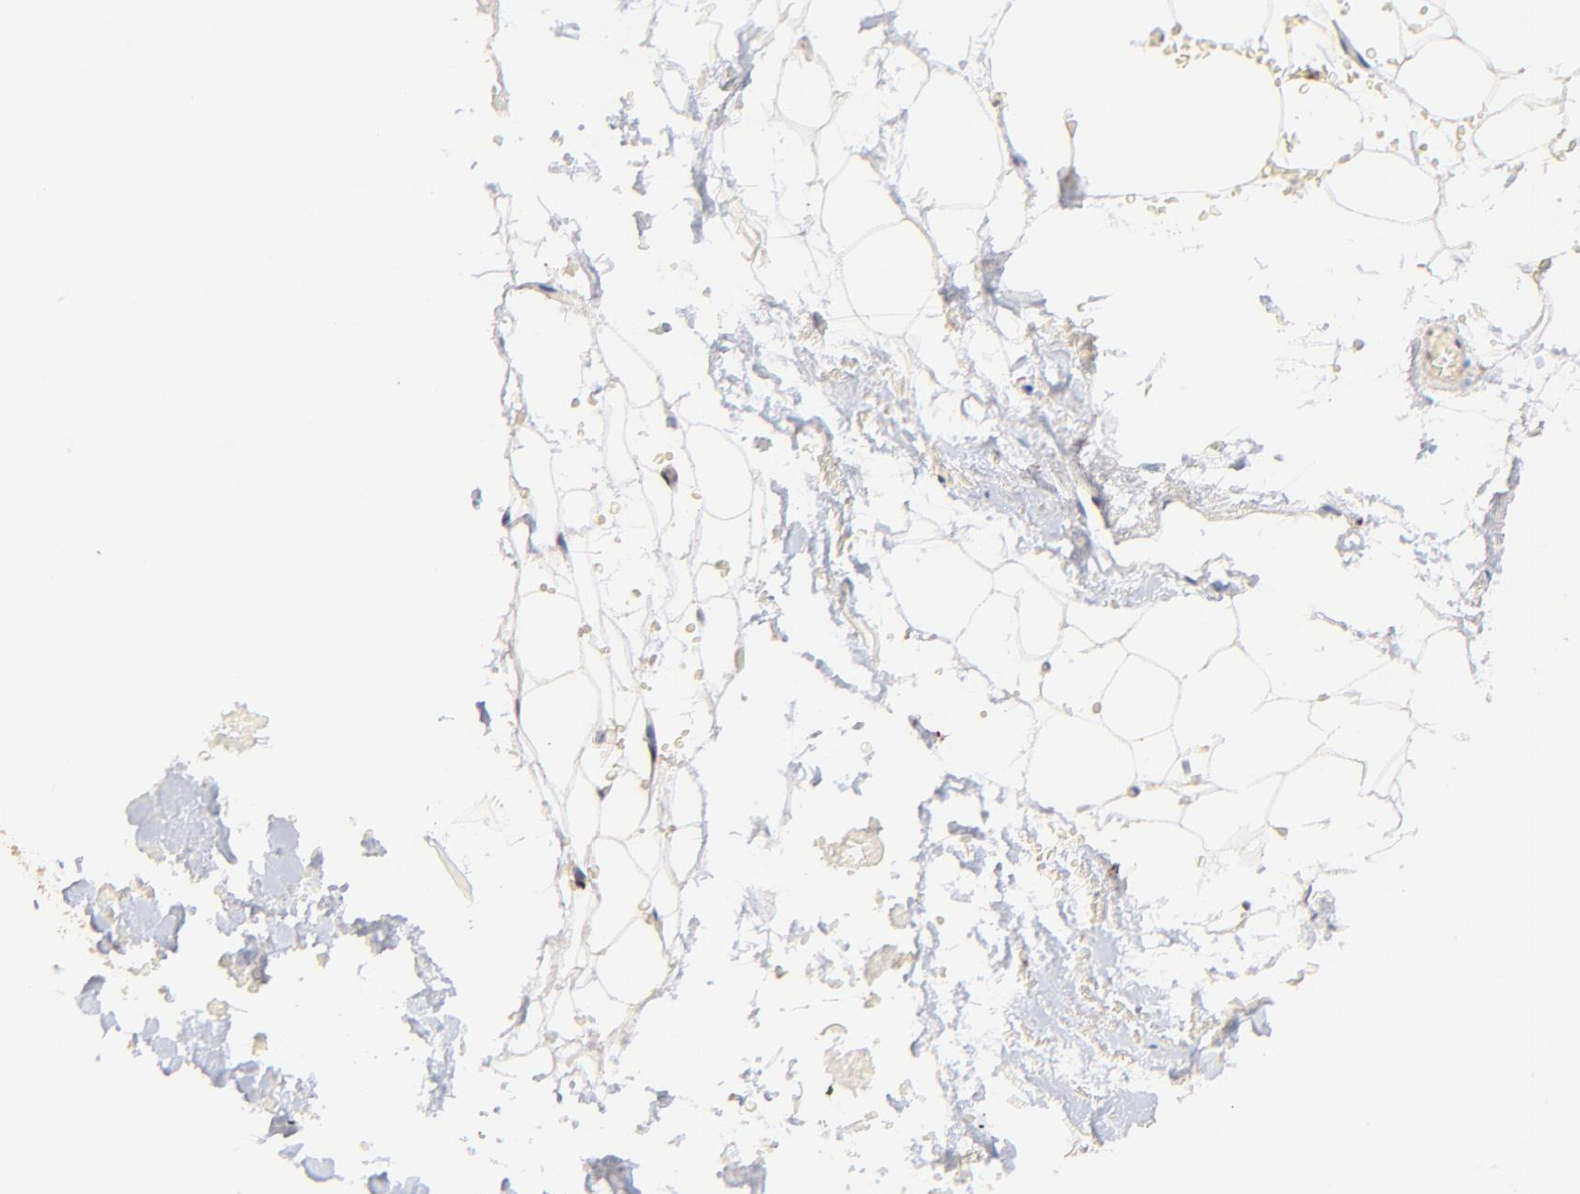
{"staining": {"intensity": "weak", "quantity": "25%-75%", "location": "nuclear"}, "tissue": "breast", "cell_type": "Adipocytes", "image_type": "normal", "snomed": [{"axis": "morphology", "description": "Normal tissue, NOS"}, {"axis": "topography", "description": "Breast"}, {"axis": "topography", "description": "Soft tissue"}], "caption": "Immunohistochemical staining of benign human breast exhibits weak nuclear protein positivity in approximately 25%-75% of adipocytes. Nuclei are stained in blue.", "gene": "ZFP92", "patient": {"sex": "female", "age": 75}}